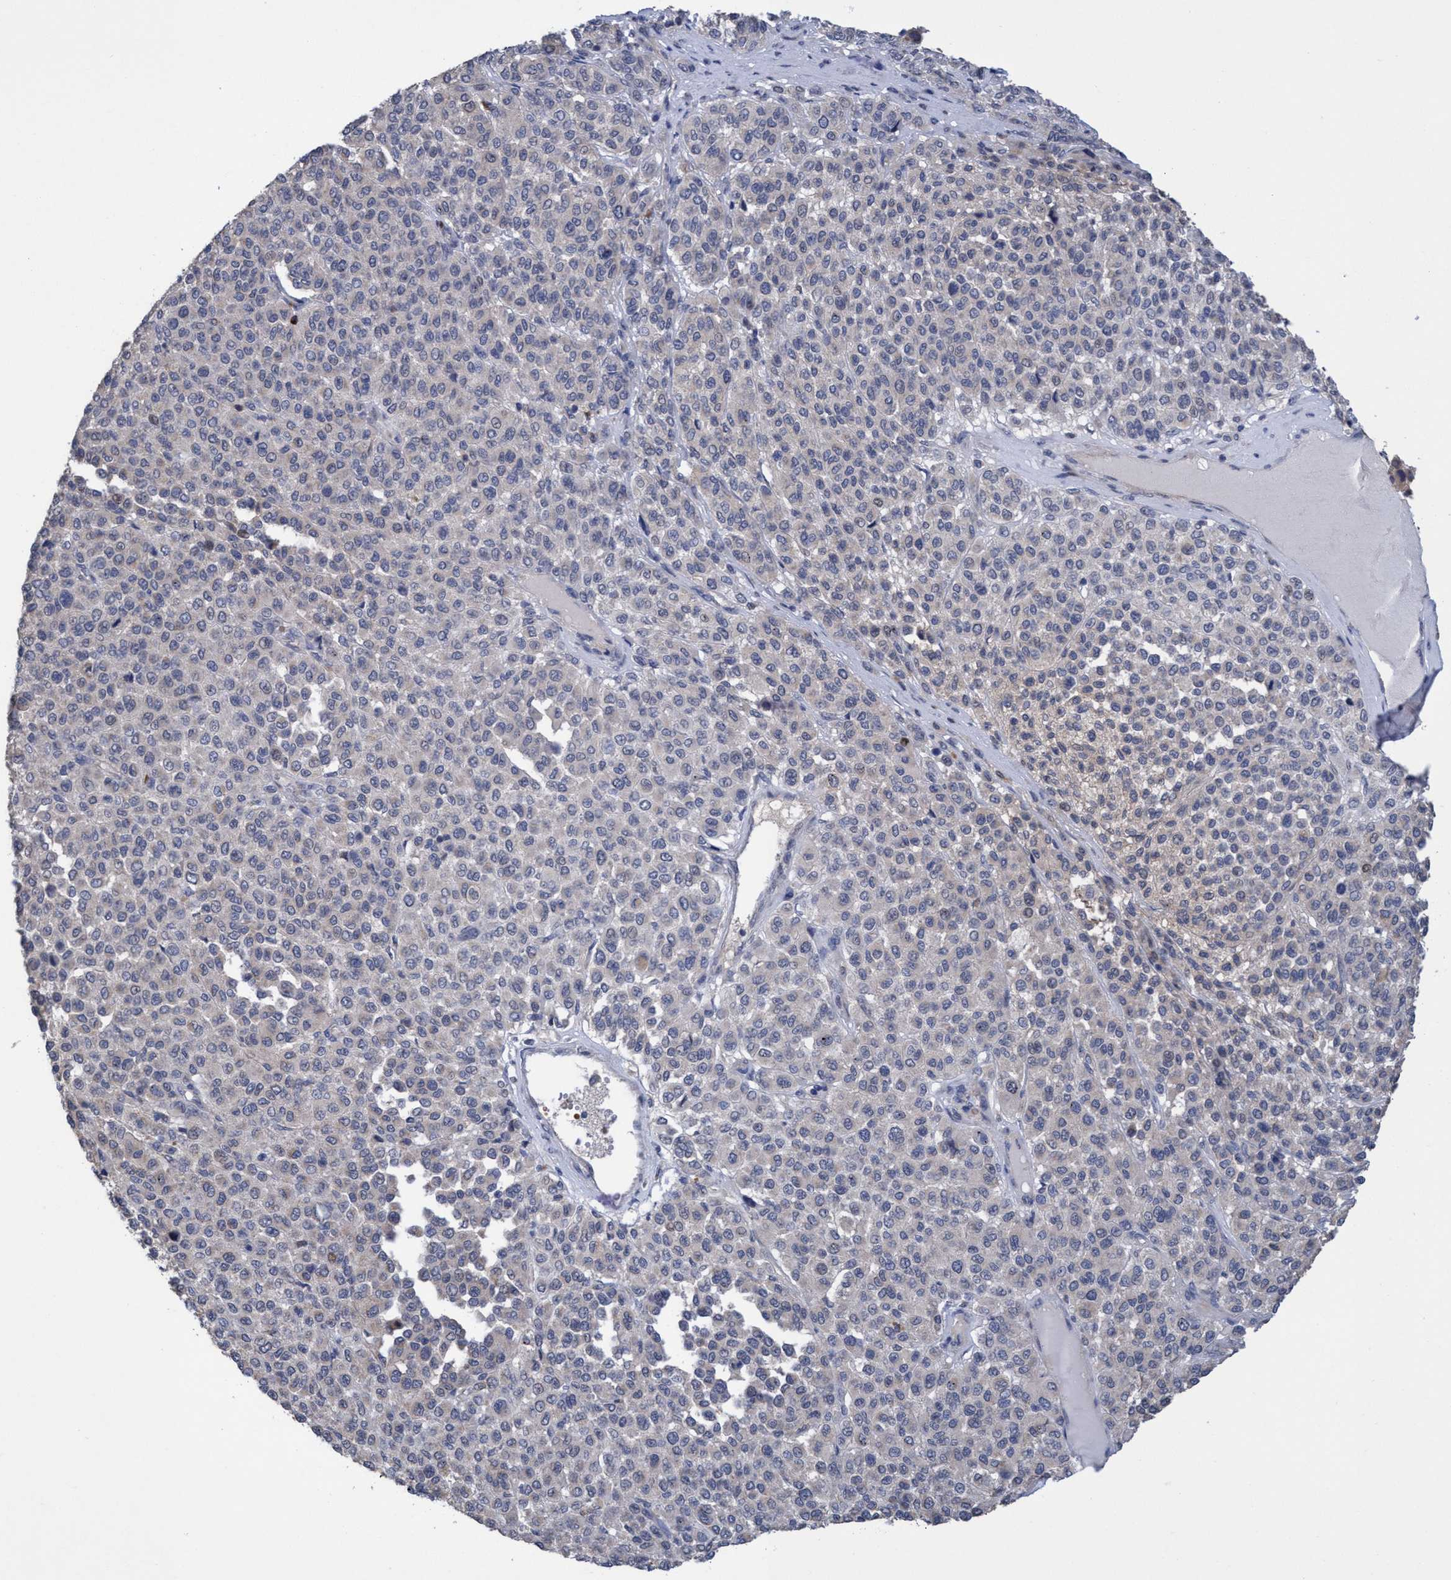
{"staining": {"intensity": "negative", "quantity": "none", "location": "none"}, "tissue": "melanoma", "cell_type": "Tumor cells", "image_type": "cancer", "snomed": [{"axis": "morphology", "description": "Malignant melanoma, Metastatic site"}, {"axis": "topography", "description": "Pancreas"}], "caption": "Immunohistochemistry (IHC) micrograph of neoplastic tissue: melanoma stained with DAB exhibits no significant protein expression in tumor cells.", "gene": "SEMA4D", "patient": {"sex": "female", "age": 30}}